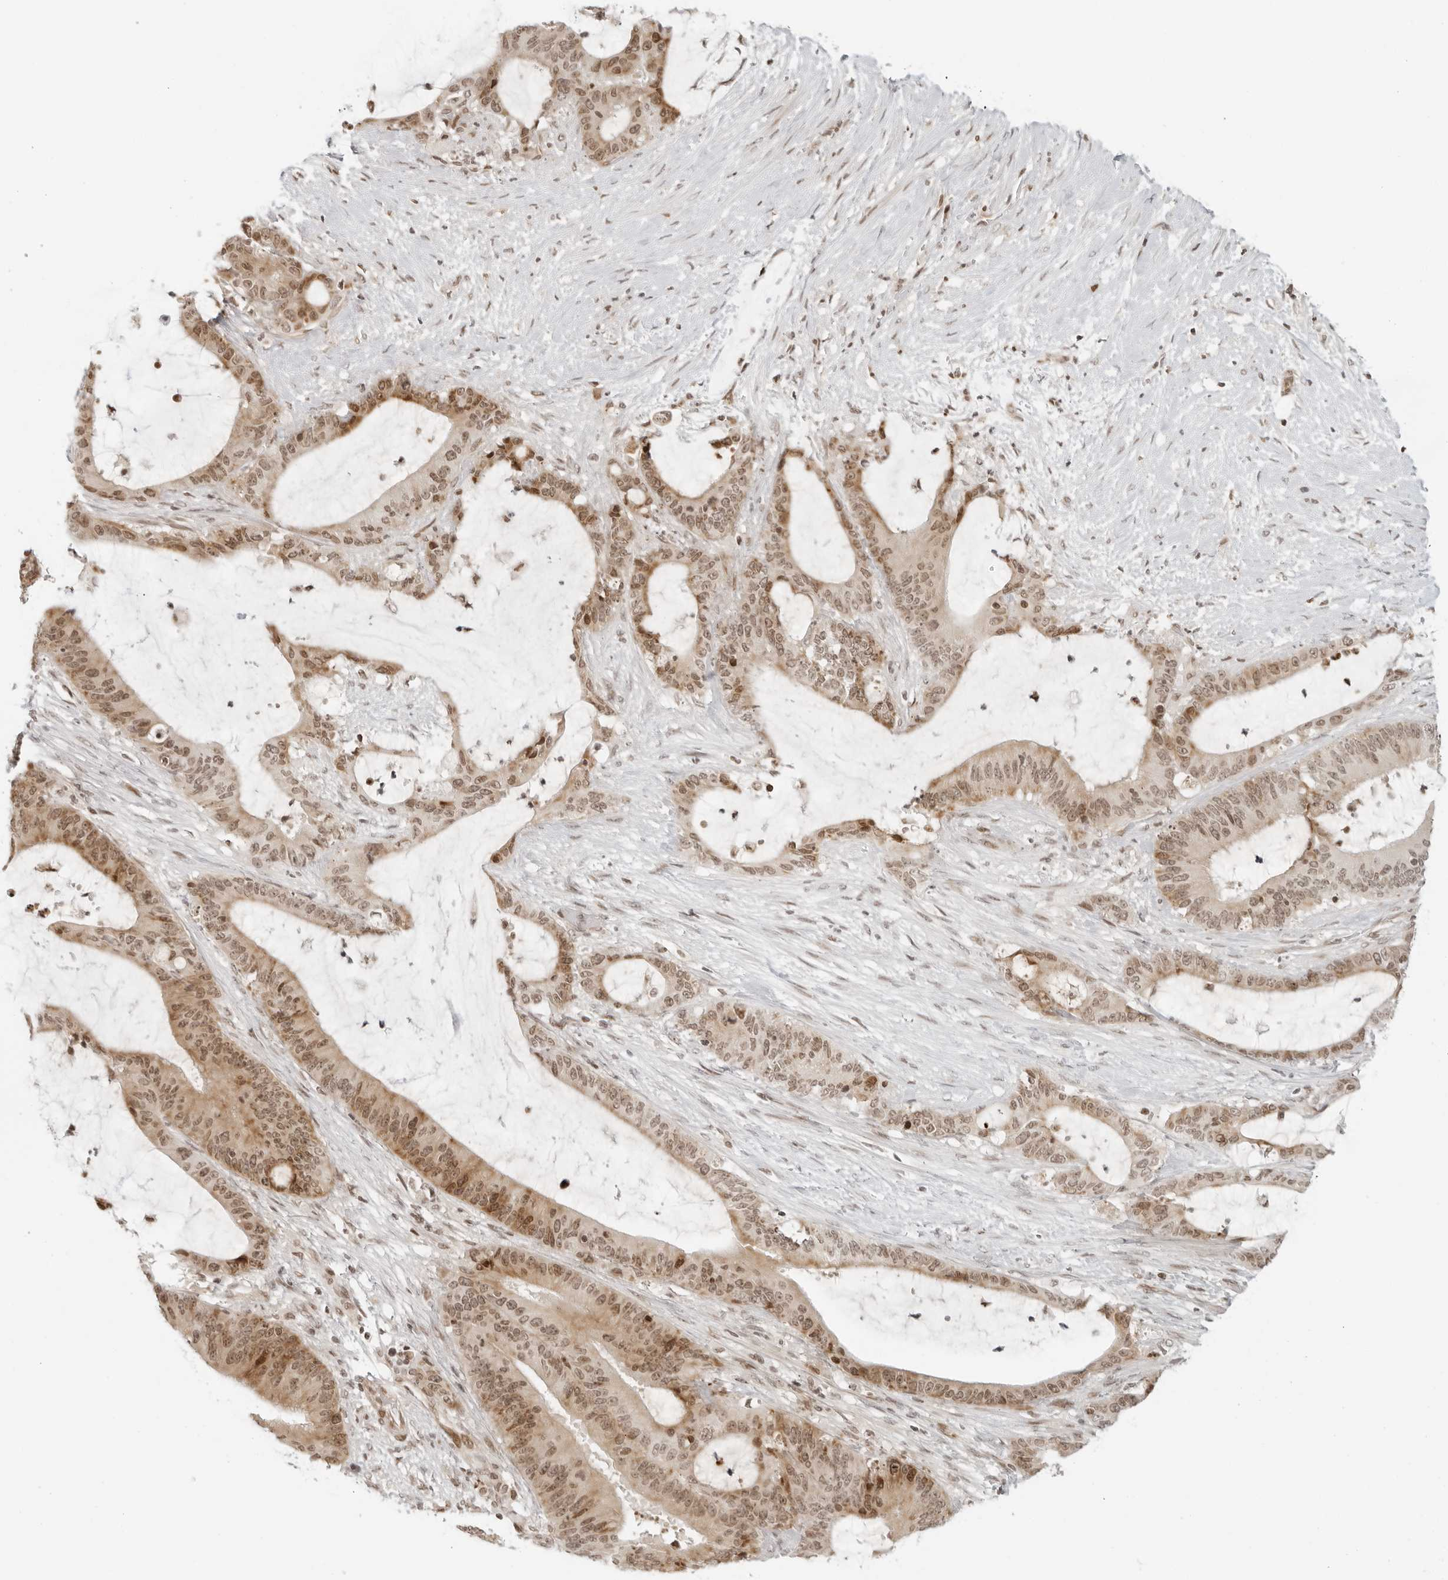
{"staining": {"intensity": "moderate", "quantity": ">75%", "location": "cytoplasmic/membranous,nuclear"}, "tissue": "liver cancer", "cell_type": "Tumor cells", "image_type": "cancer", "snomed": [{"axis": "morphology", "description": "Cholangiocarcinoma"}, {"axis": "topography", "description": "Liver"}], "caption": "Immunohistochemical staining of cholangiocarcinoma (liver) exhibits medium levels of moderate cytoplasmic/membranous and nuclear staining in about >75% of tumor cells. (Brightfield microscopy of DAB IHC at high magnification).", "gene": "ZNF407", "patient": {"sex": "female", "age": 73}}